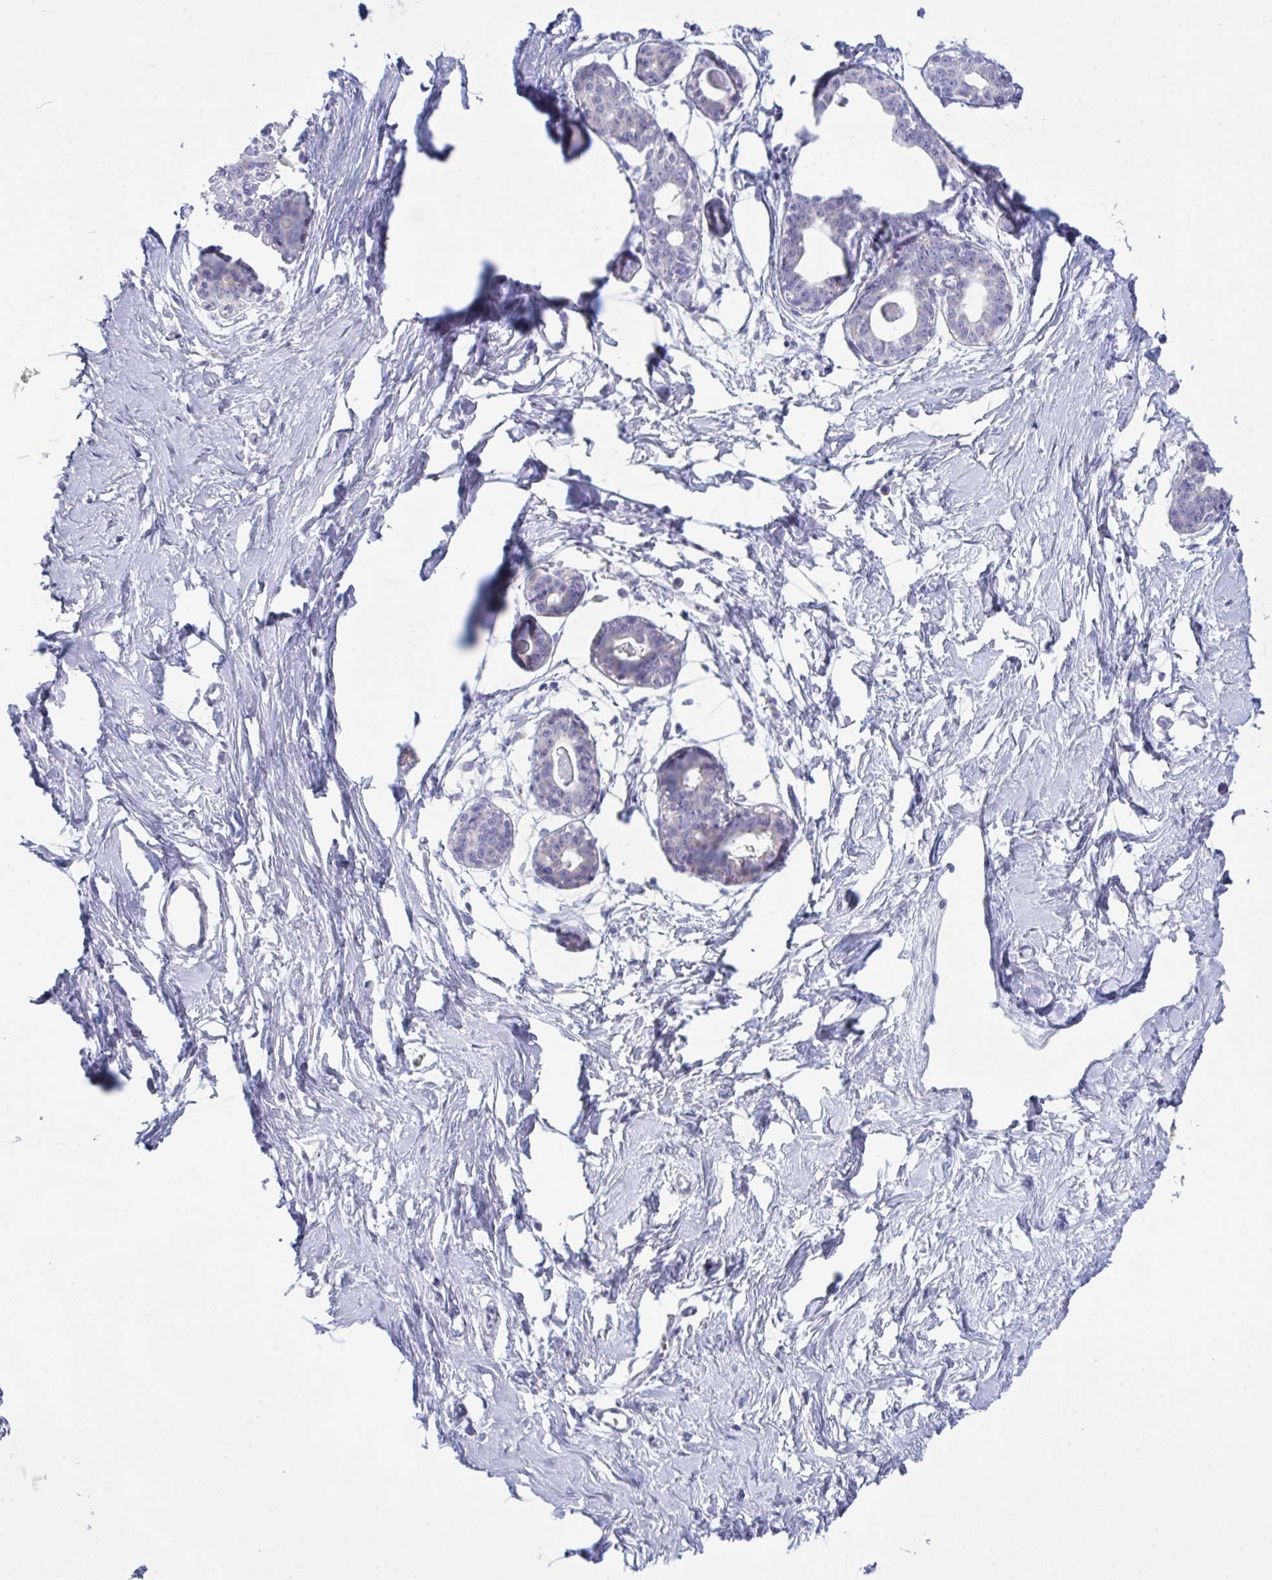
{"staining": {"intensity": "negative", "quantity": "none", "location": "none"}, "tissue": "breast", "cell_type": "Adipocytes", "image_type": "normal", "snomed": [{"axis": "morphology", "description": "Normal tissue, NOS"}, {"axis": "topography", "description": "Breast"}], "caption": "Protein analysis of unremarkable breast reveals no significant staining in adipocytes. (DAB (3,3'-diaminobenzidine) immunohistochemistry with hematoxylin counter stain).", "gene": "BBS1", "patient": {"sex": "female", "age": 45}}